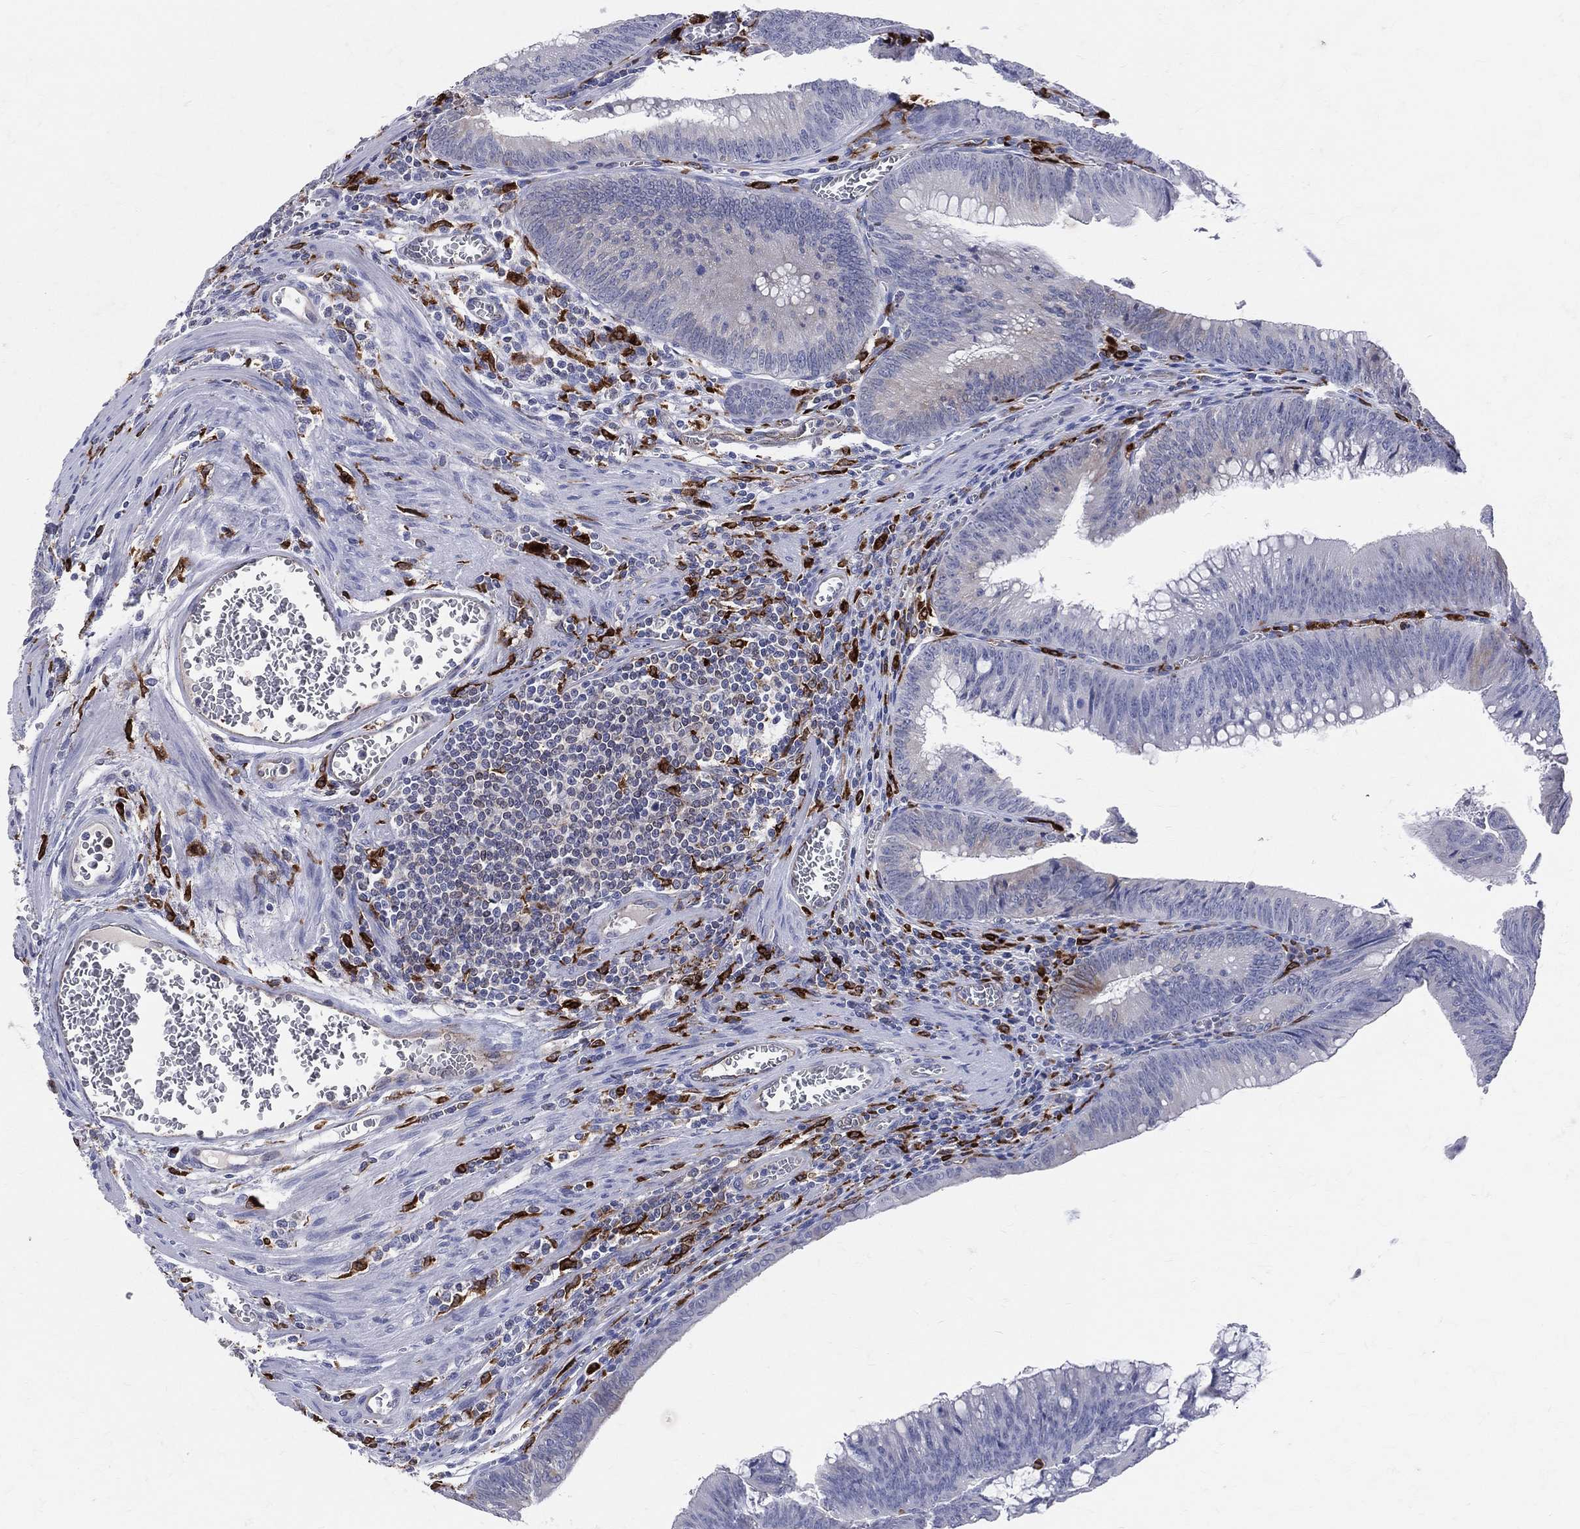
{"staining": {"intensity": "negative", "quantity": "none", "location": "none"}, "tissue": "colorectal cancer", "cell_type": "Tumor cells", "image_type": "cancer", "snomed": [{"axis": "morphology", "description": "Adenocarcinoma, NOS"}, {"axis": "topography", "description": "Rectum"}], "caption": "The IHC histopathology image has no significant staining in tumor cells of colorectal cancer tissue.", "gene": "CD74", "patient": {"sex": "female", "age": 72}}